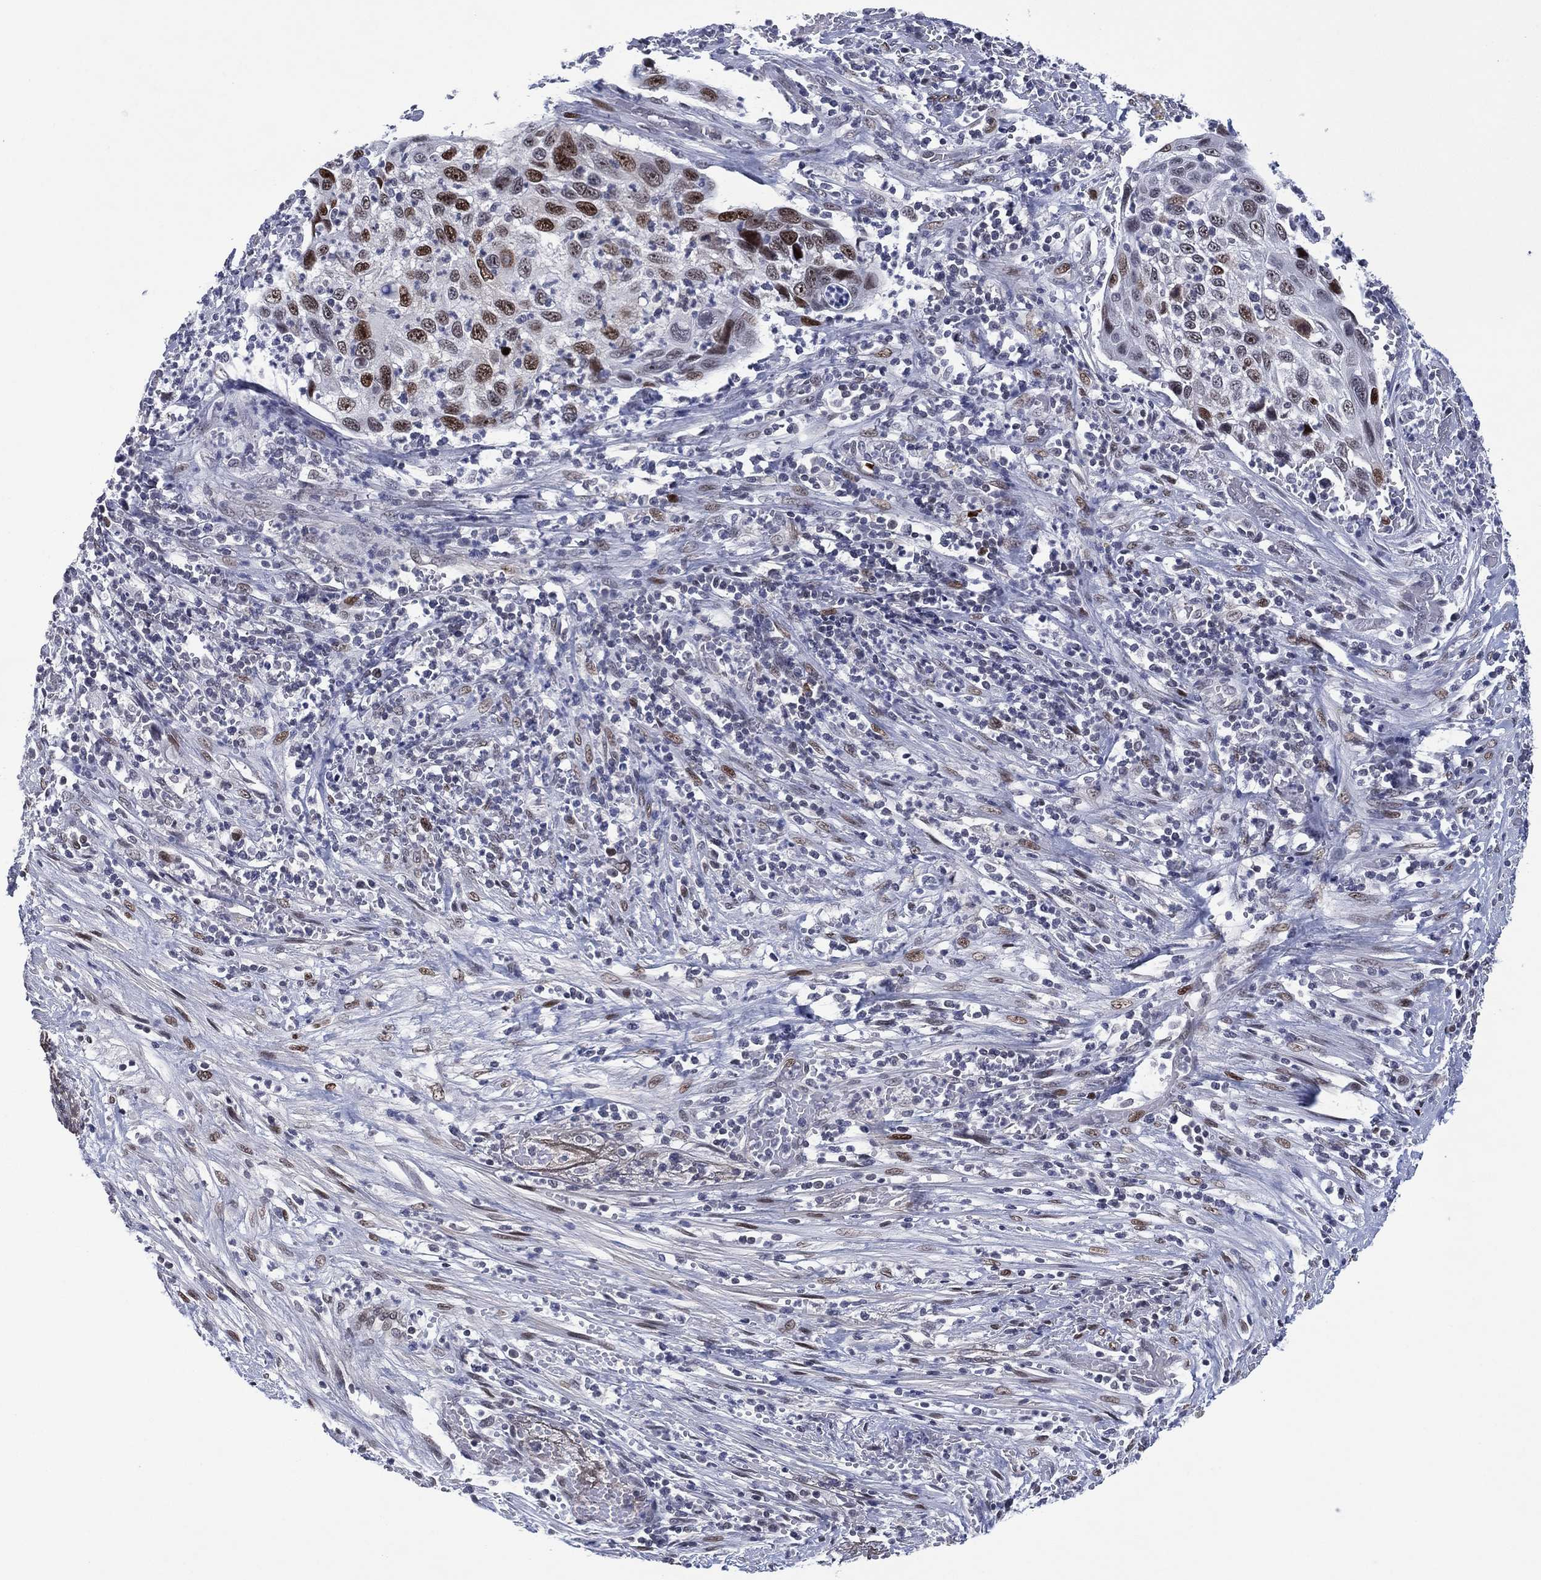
{"staining": {"intensity": "strong", "quantity": "25%-75%", "location": "nuclear"}, "tissue": "cervical cancer", "cell_type": "Tumor cells", "image_type": "cancer", "snomed": [{"axis": "morphology", "description": "Squamous cell carcinoma, NOS"}, {"axis": "topography", "description": "Cervix"}], "caption": "The immunohistochemical stain labels strong nuclear expression in tumor cells of cervical squamous cell carcinoma tissue.", "gene": "GATA6", "patient": {"sex": "female", "age": 70}}